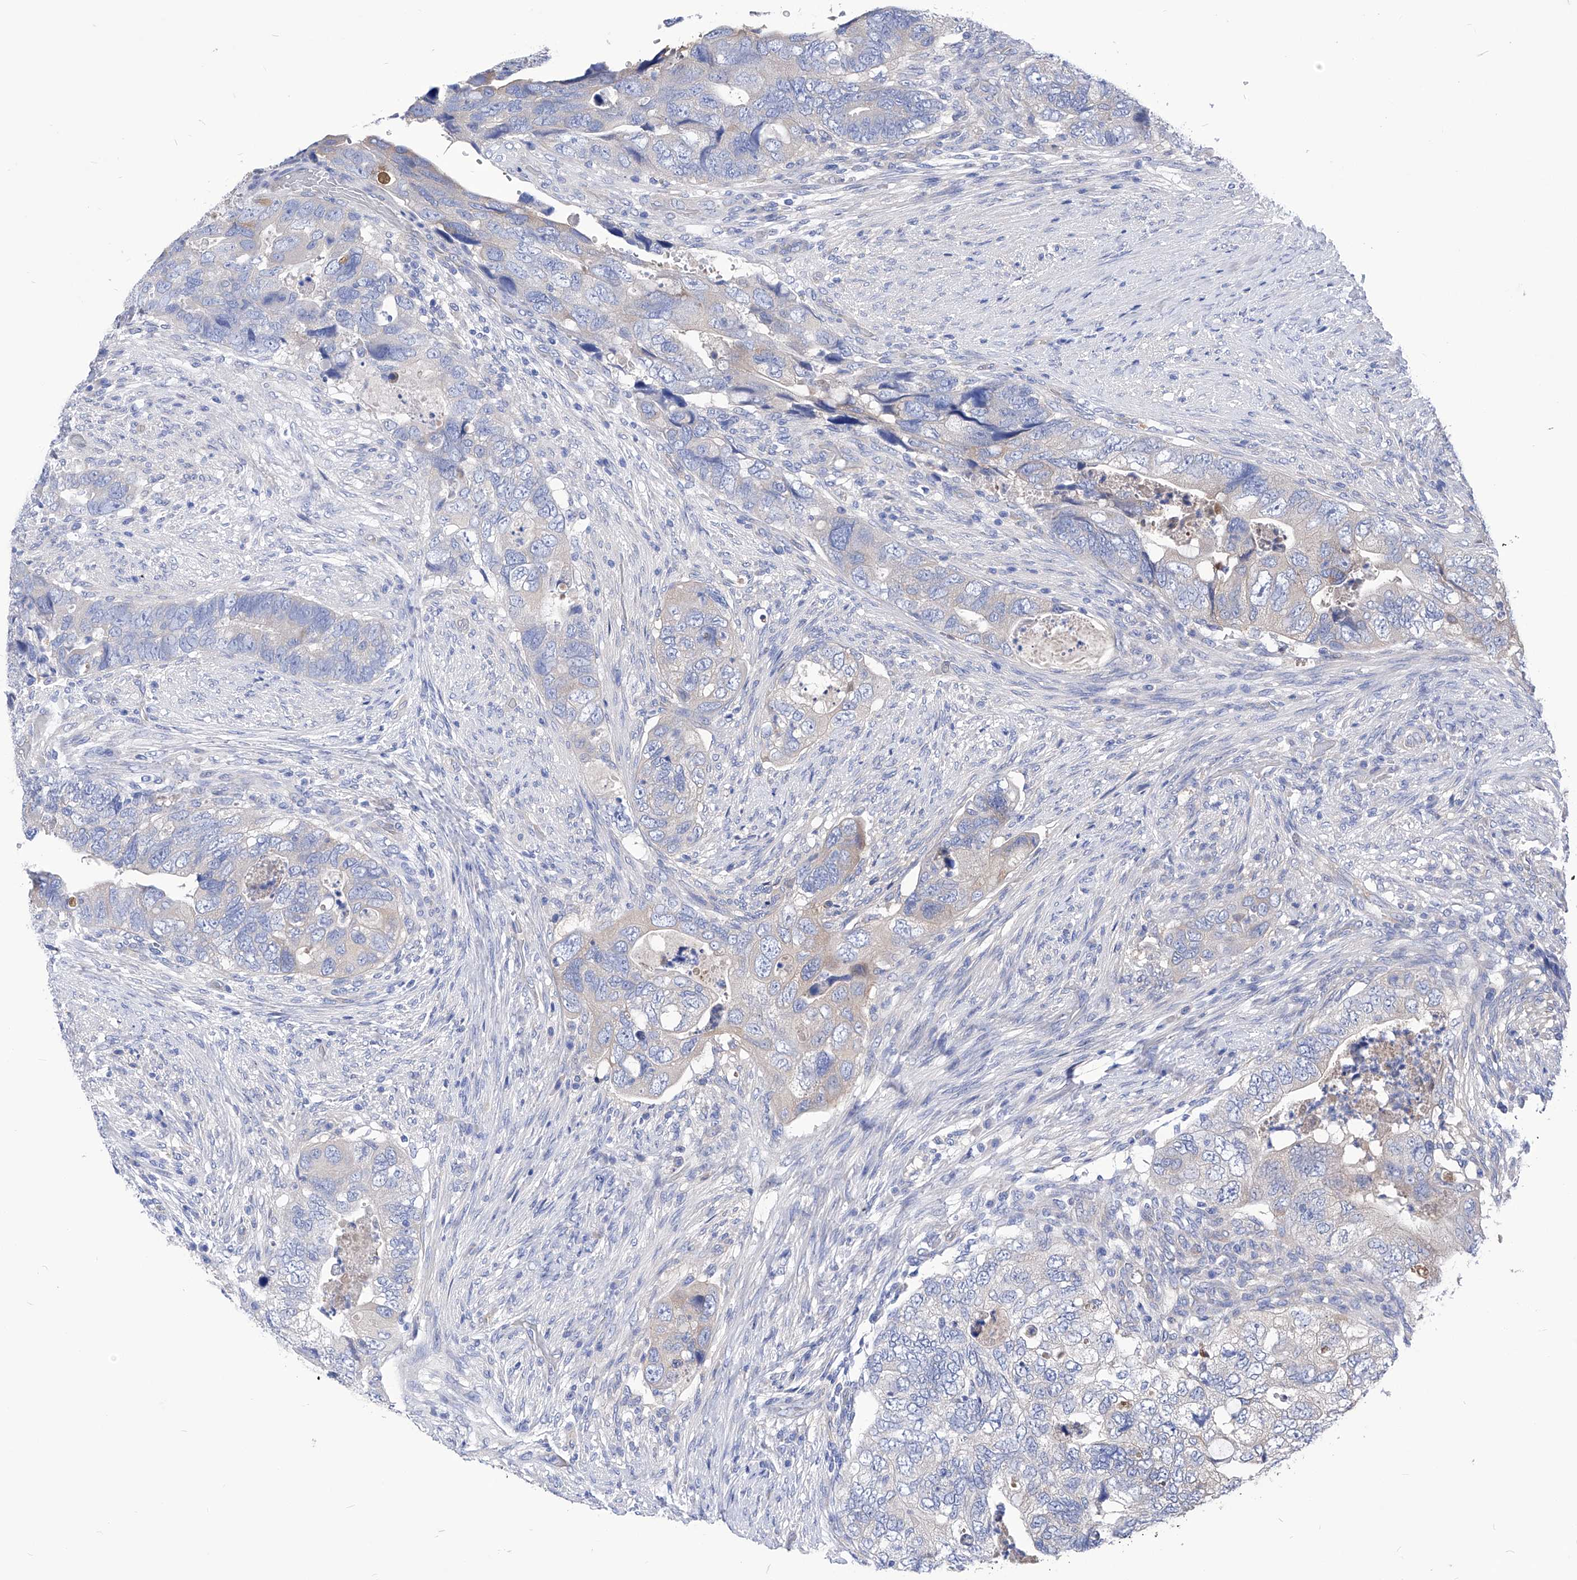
{"staining": {"intensity": "weak", "quantity": "<25%", "location": "cytoplasmic/membranous"}, "tissue": "colorectal cancer", "cell_type": "Tumor cells", "image_type": "cancer", "snomed": [{"axis": "morphology", "description": "Adenocarcinoma, NOS"}, {"axis": "topography", "description": "Rectum"}], "caption": "Tumor cells are negative for brown protein staining in colorectal adenocarcinoma. Brightfield microscopy of immunohistochemistry stained with DAB (brown) and hematoxylin (blue), captured at high magnification.", "gene": "XPNPEP1", "patient": {"sex": "male", "age": 63}}